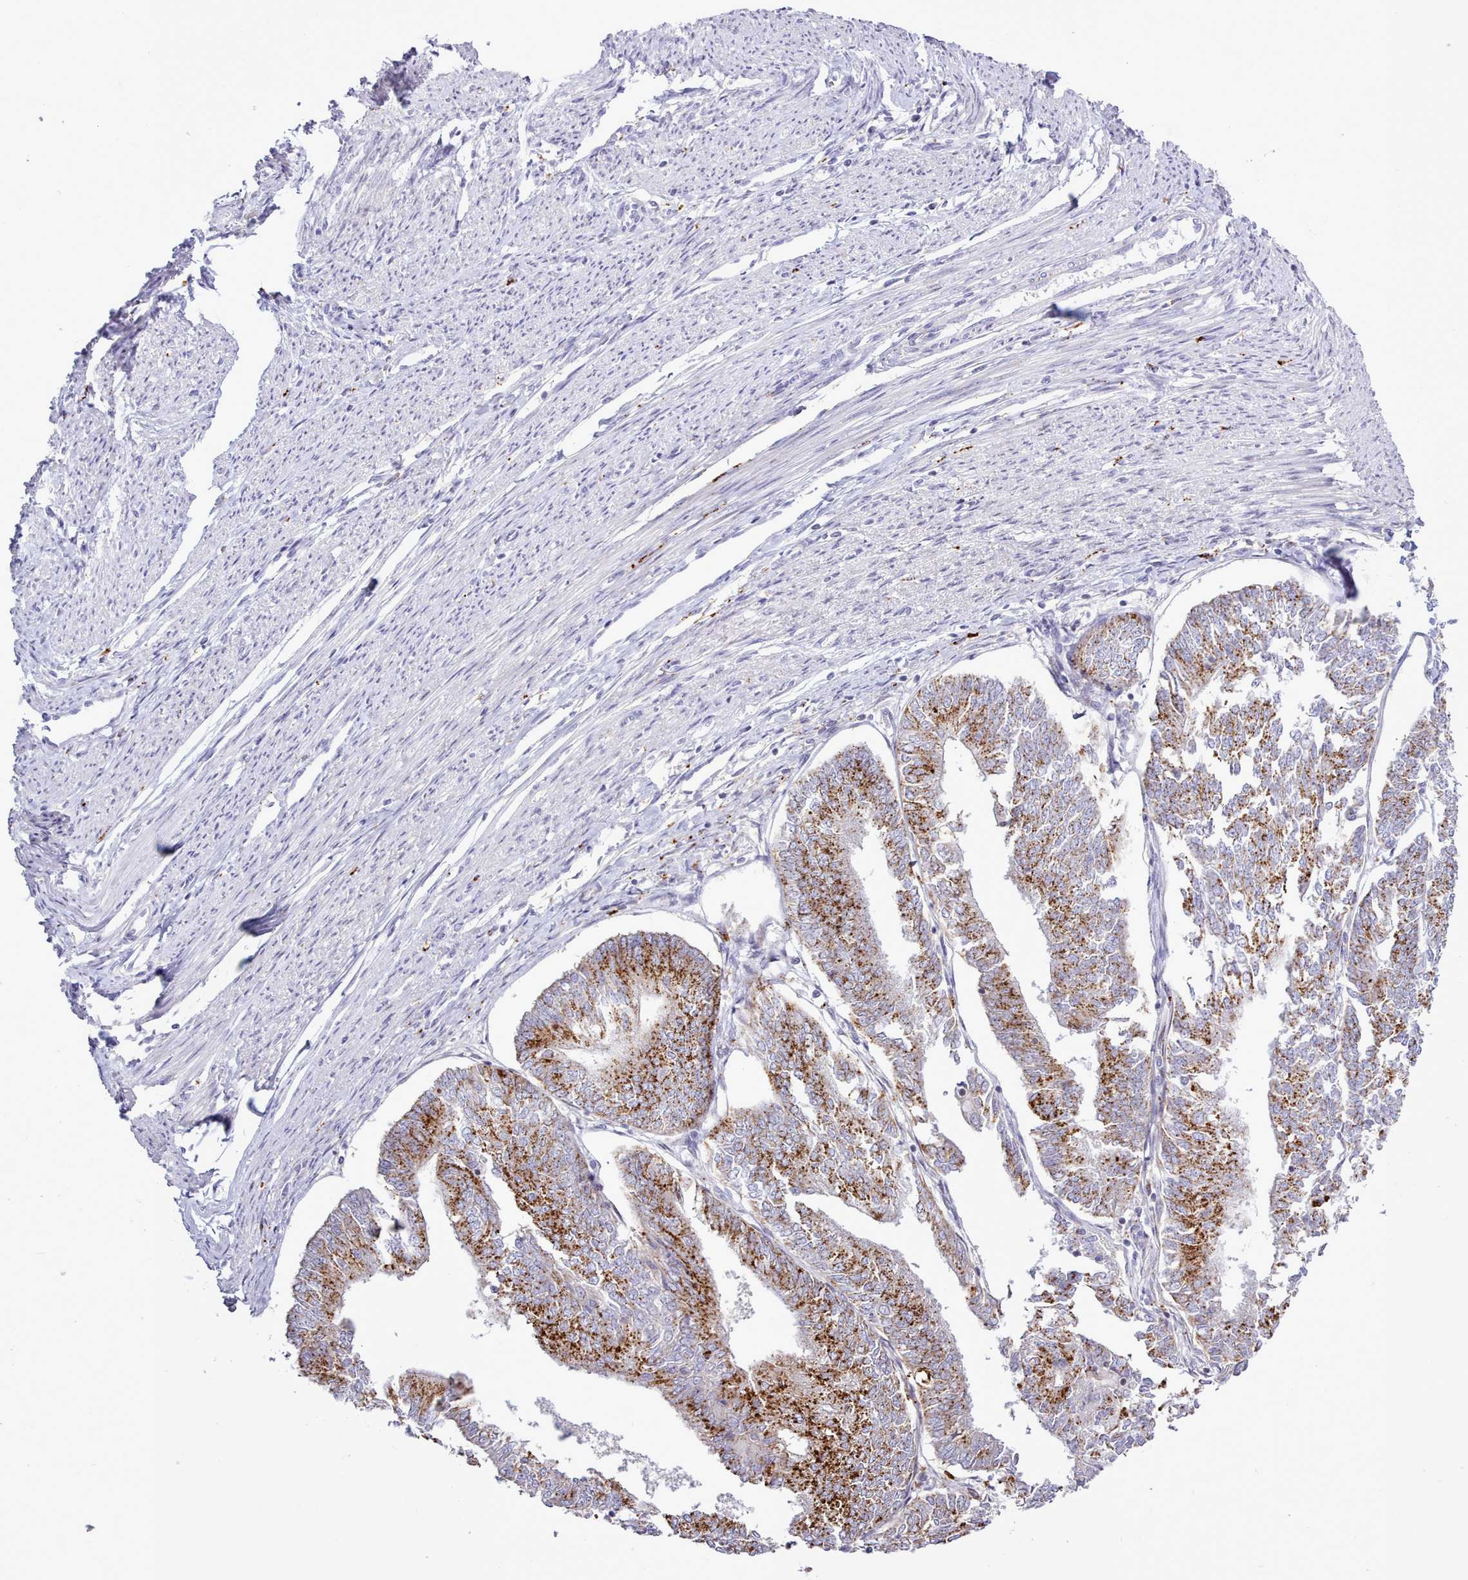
{"staining": {"intensity": "strong", "quantity": "25%-75%", "location": "cytoplasmic/membranous"}, "tissue": "endometrial cancer", "cell_type": "Tumor cells", "image_type": "cancer", "snomed": [{"axis": "morphology", "description": "Adenocarcinoma, NOS"}, {"axis": "topography", "description": "Endometrium"}], "caption": "Endometrial cancer stained with immunohistochemistry (IHC) displays strong cytoplasmic/membranous positivity in approximately 25%-75% of tumor cells.", "gene": "SRD5A1", "patient": {"sex": "female", "age": 58}}